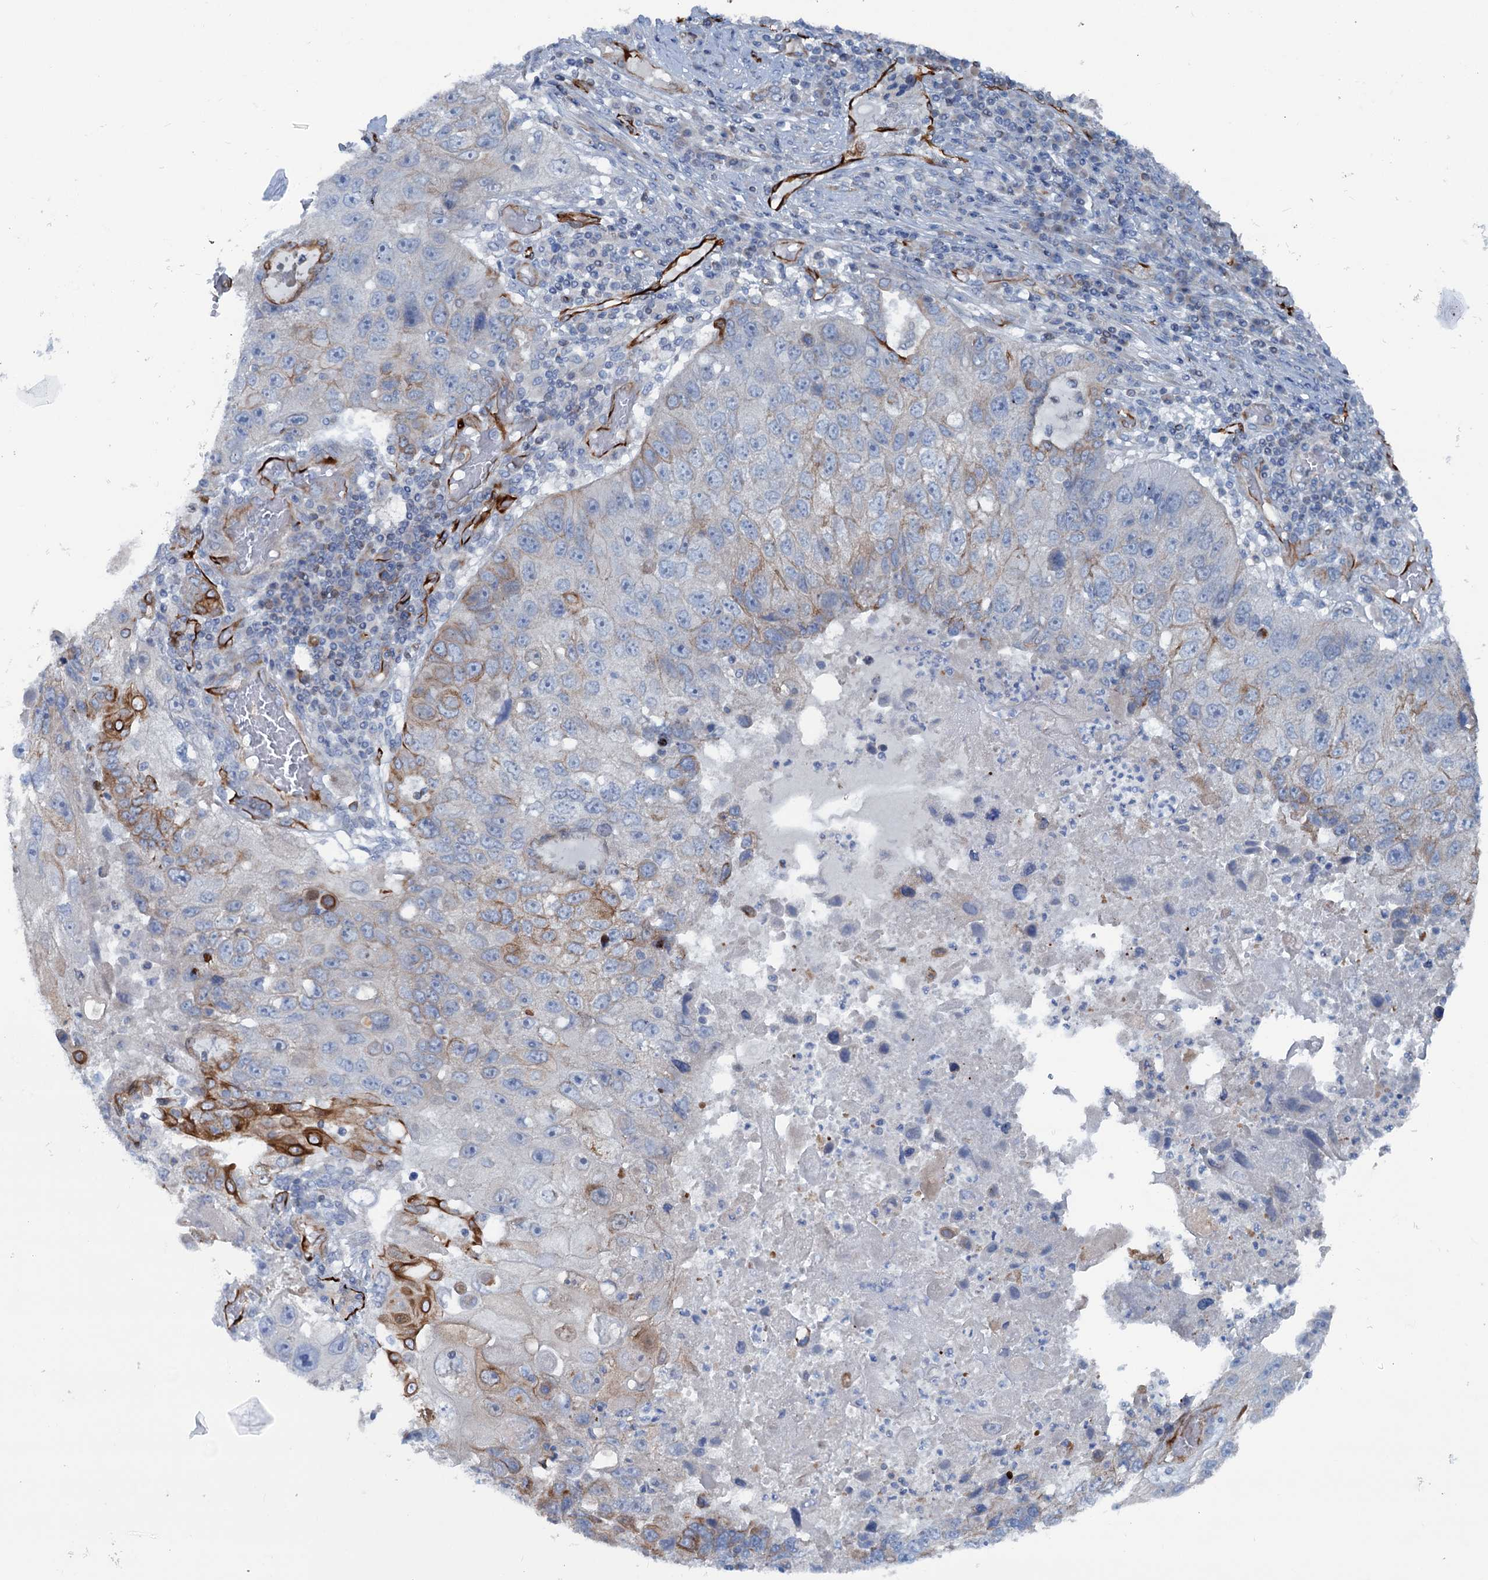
{"staining": {"intensity": "moderate", "quantity": "<25%", "location": "cytoplasmic/membranous"}, "tissue": "lung cancer", "cell_type": "Tumor cells", "image_type": "cancer", "snomed": [{"axis": "morphology", "description": "Squamous cell carcinoma, NOS"}, {"axis": "topography", "description": "Lung"}], "caption": "Lung cancer stained with a brown dye displays moderate cytoplasmic/membranous positive expression in approximately <25% of tumor cells.", "gene": "CALCOCO1", "patient": {"sex": "male", "age": 61}}